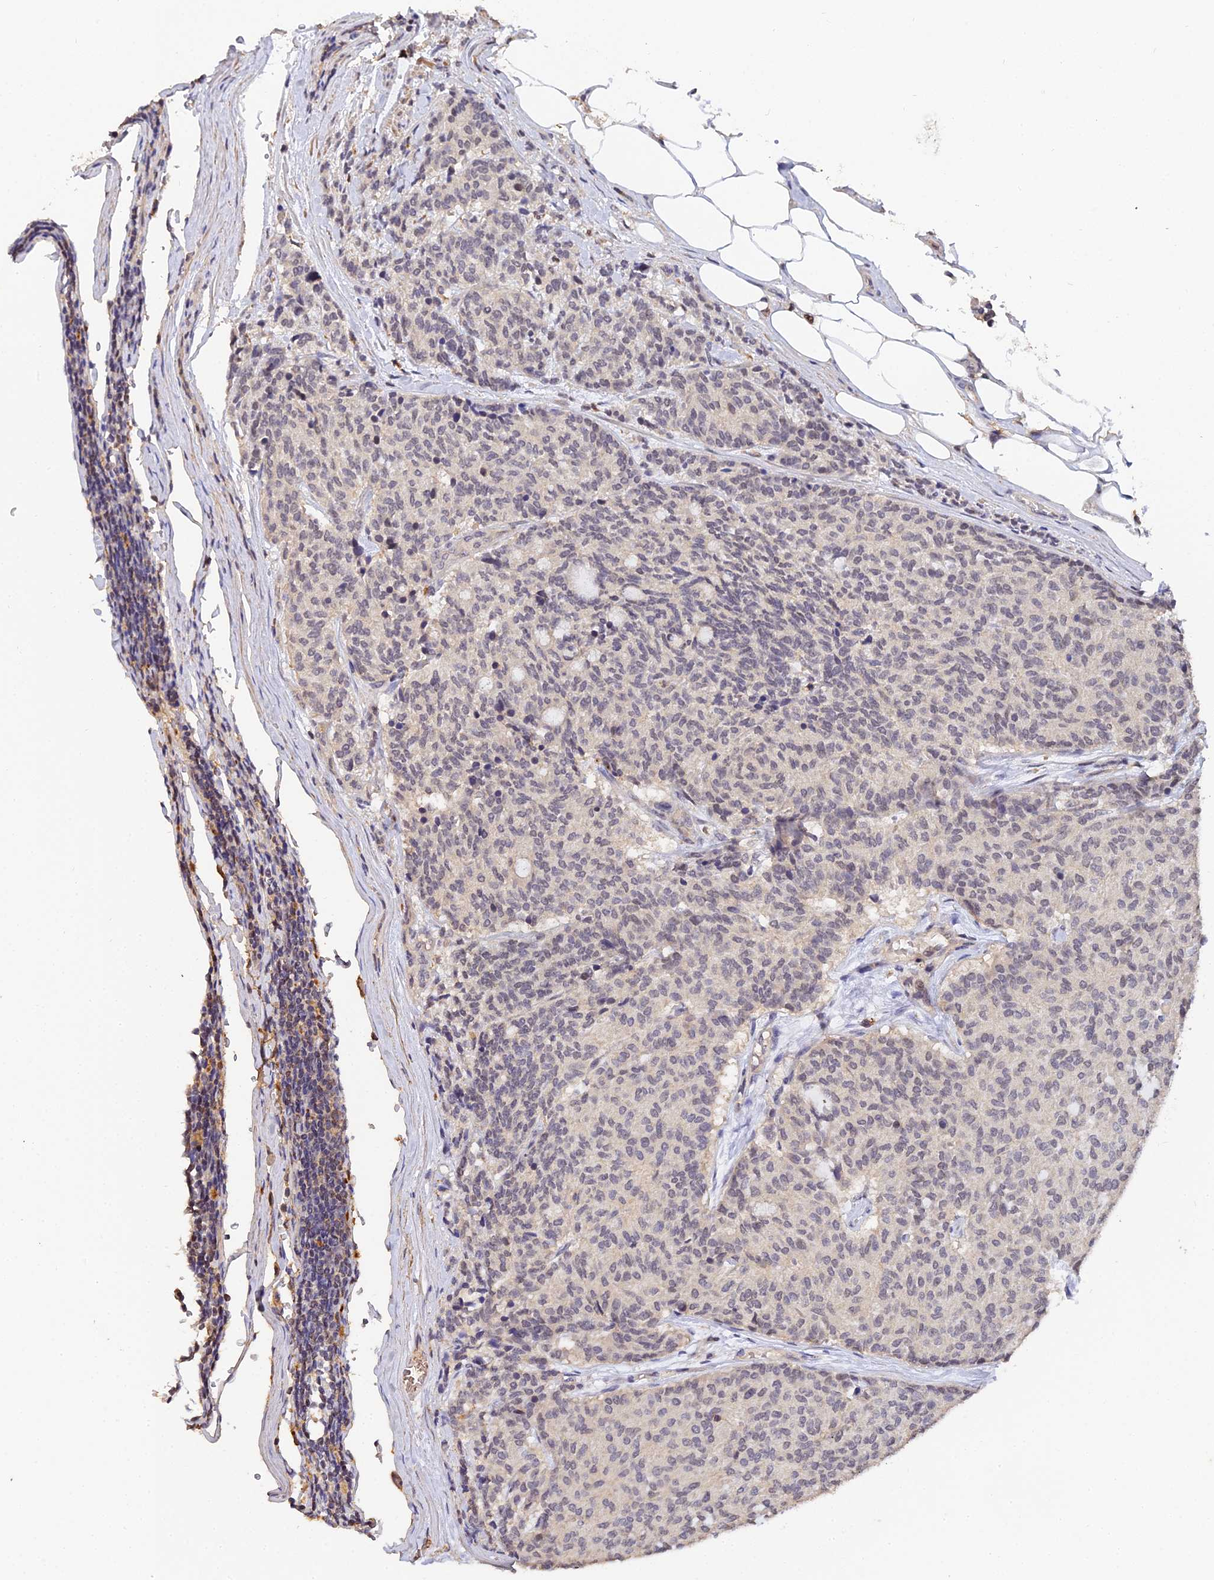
{"staining": {"intensity": "weak", "quantity": "25%-75%", "location": "nuclear"}, "tissue": "carcinoid", "cell_type": "Tumor cells", "image_type": "cancer", "snomed": [{"axis": "morphology", "description": "Carcinoid, malignant, NOS"}, {"axis": "topography", "description": "Pancreas"}], "caption": "Protein expression analysis of human malignant carcinoid reveals weak nuclear positivity in about 25%-75% of tumor cells.", "gene": "LSM5", "patient": {"sex": "female", "age": 54}}